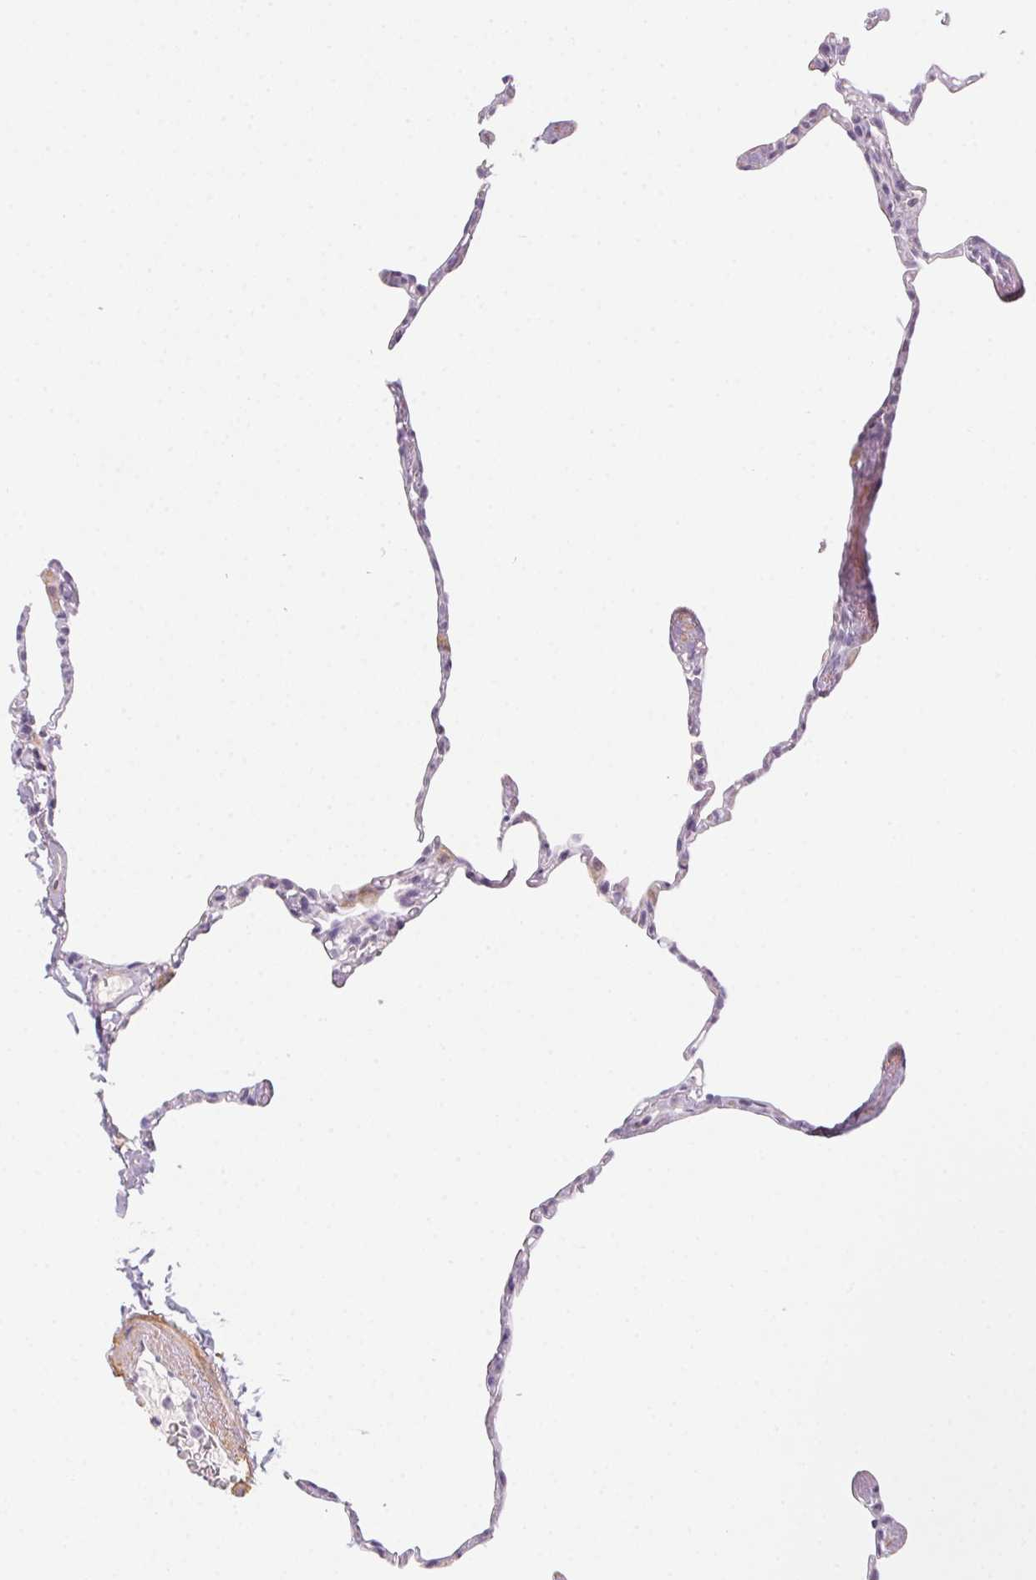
{"staining": {"intensity": "negative", "quantity": "none", "location": "none"}, "tissue": "lung", "cell_type": "Alveolar cells", "image_type": "normal", "snomed": [{"axis": "morphology", "description": "Normal tissue, NOS"}, {"axis": "topography", "description": "Lung"}], "caption": "Alveolar cells show no significant positivity in normal lung. (Brightfield microscopy of DAB (3,3'-diaminobenzidine) immunohistochemistry (IHC) at high magnification).", "gene": "PRPH", "patient": {"sex": "male", "age": 65}}